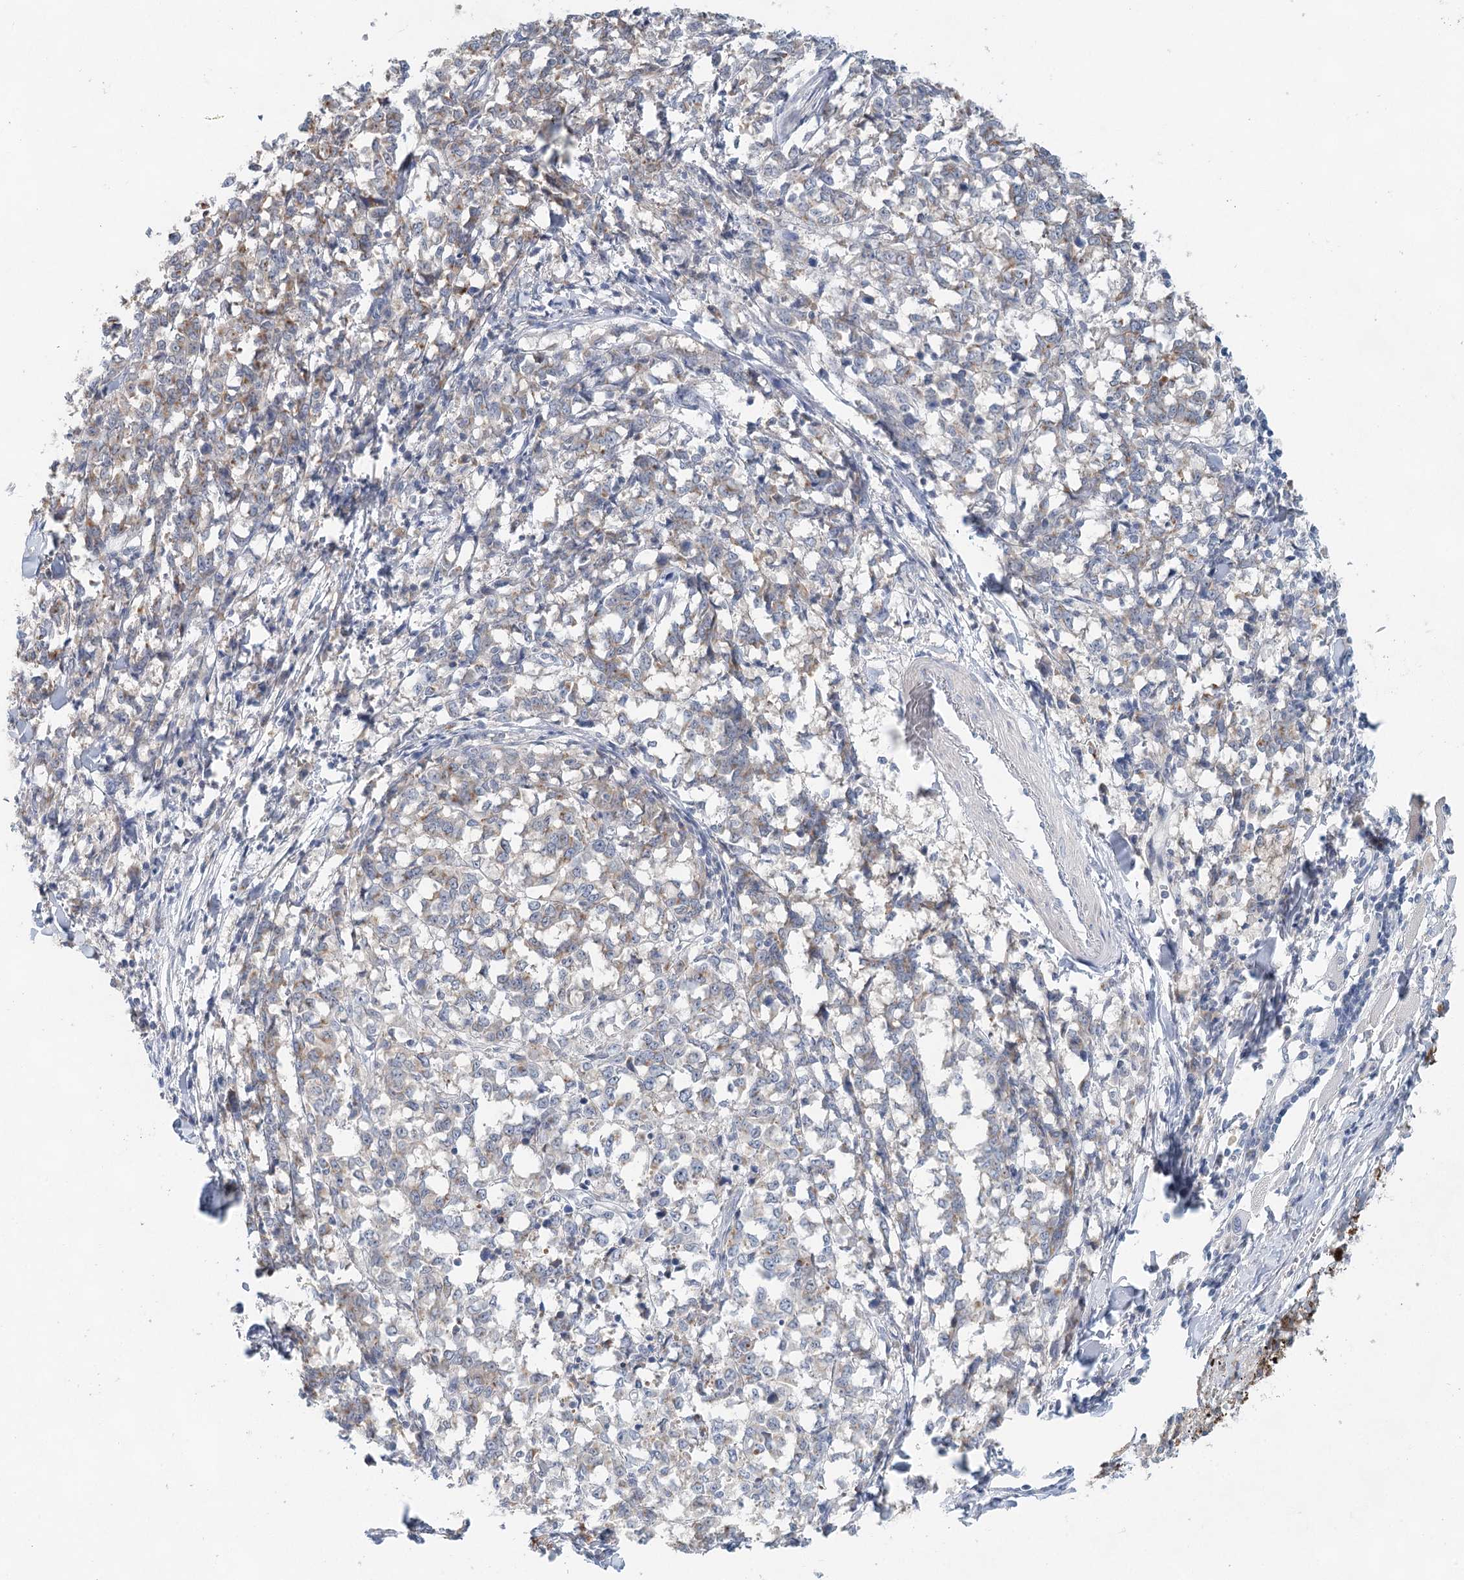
{"staining": {"intensity": "weak", "quantity": "25%-75%", "location": "cytoplasmic/membranous"}, "tissue": "melanoma", "cell_type": "Tumor cells", "image_type": "cancer", "snomed": [{"axis": "morphology", "description": "Malignant melanoma, NOS"}, {"axis": "topography", "description": "Skin"}], "caption": "The micrograph exhibits a brown stain indicating the presence of a protein in the cytoplasmic/membranous of tumor cells in melanoma.", "gene": "BLTP1", "patient": {"sex": "female", "age": 72}}